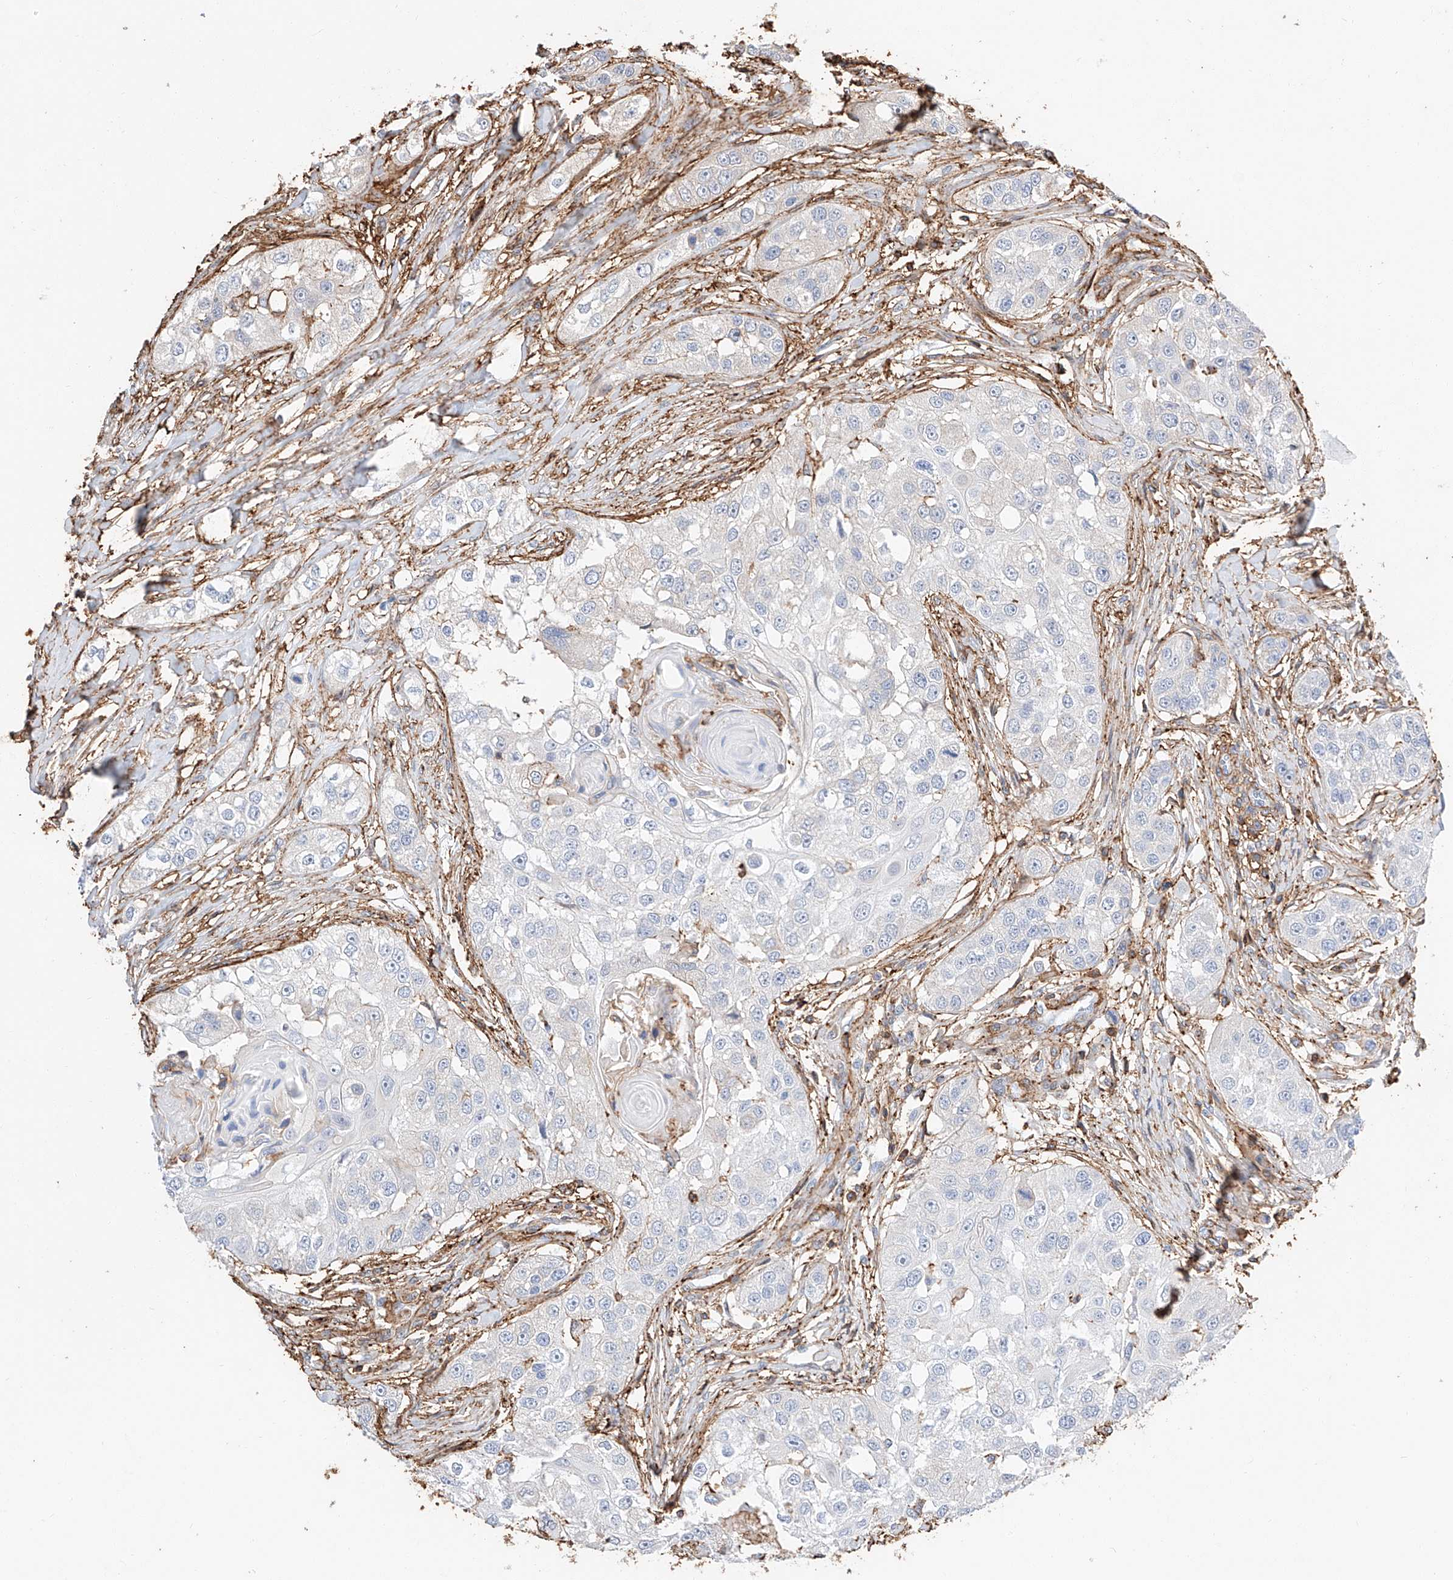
{"staining": {"intensity": "negative", "quantity": "none", "location": "none"}, "tissue": "head and neck cancer", "cell_type": "Tumor cells", "image_type": "cancer", "snomed": [{"axis": "morphology", "description": "Normal tissue, NOS"}, {"axis": "morphology", "description": "Squamous cell carcinoma, NOS"}, {"axis": "topography", "description": "Skeletal muscle"}, {"axis": "topography", "description": "Head-Neck"}], "caption": "IHC of squamous cell carcinoma (head and neck) demonstrates no expression in tumor cells.", "gene": "WFS1", "patient": {"sex": "male", "age": 51}}